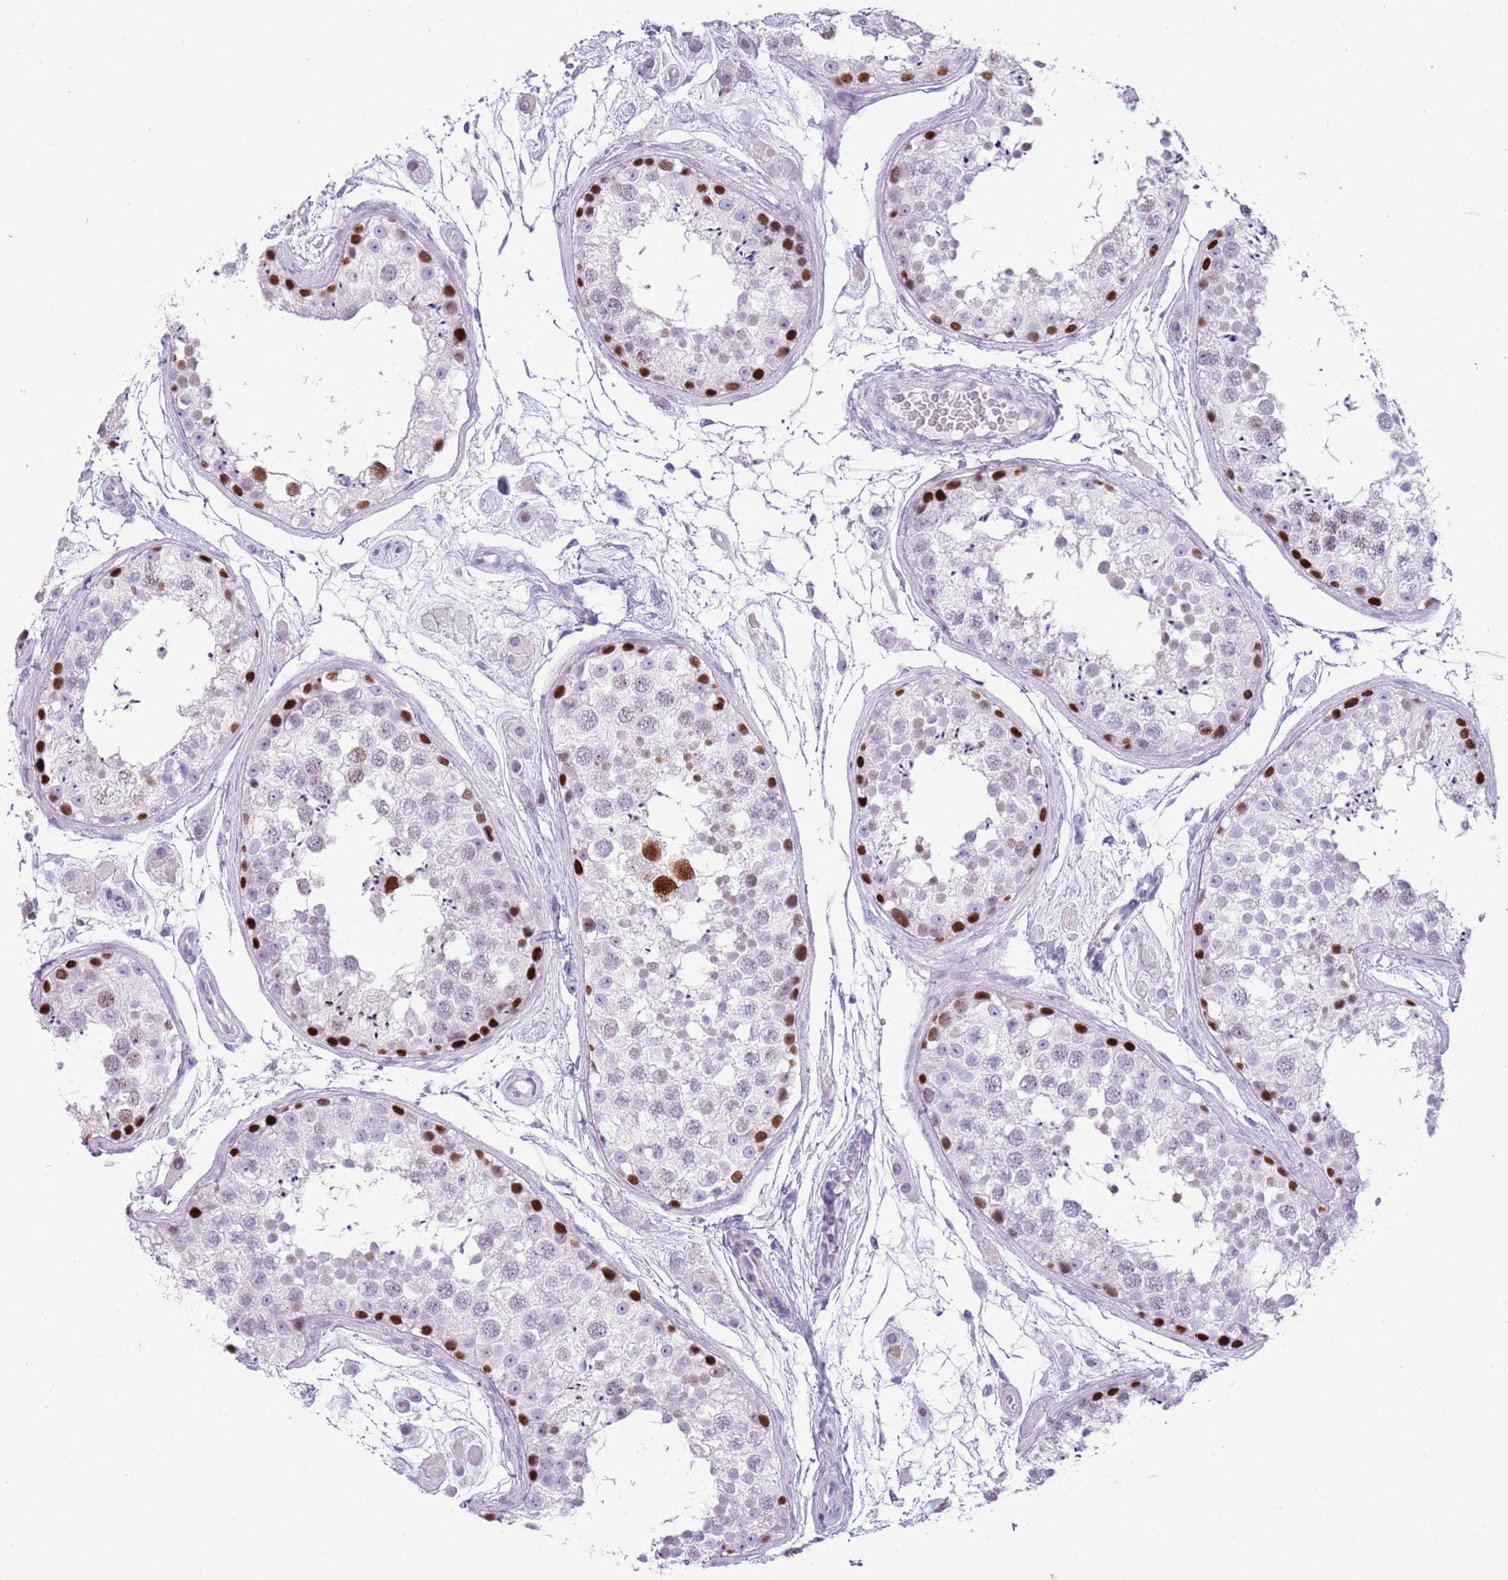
{"staining": {"intensity": "strong", "quantity": "<25%", "location": "nuclear"}, "tissue": "testis", "cell_type": "Cells in seminiferous ducts", "image_type": "normal", "snomed": [{"axis": "morphology", "description": "Normal tissue, NOS"}, {"axis": "topography", "description": "Testis"}], "caption": "Immunohistochemistry (IHC) (DAB (3,3'-diaminobenzidine)) staining of unremarkable human testis reveals strong nuclear protein staining in approximately <25% of cells in seminiferous ducts.", "gene": "BCL11B", "patient": {"sex": "male", "age": 25}}